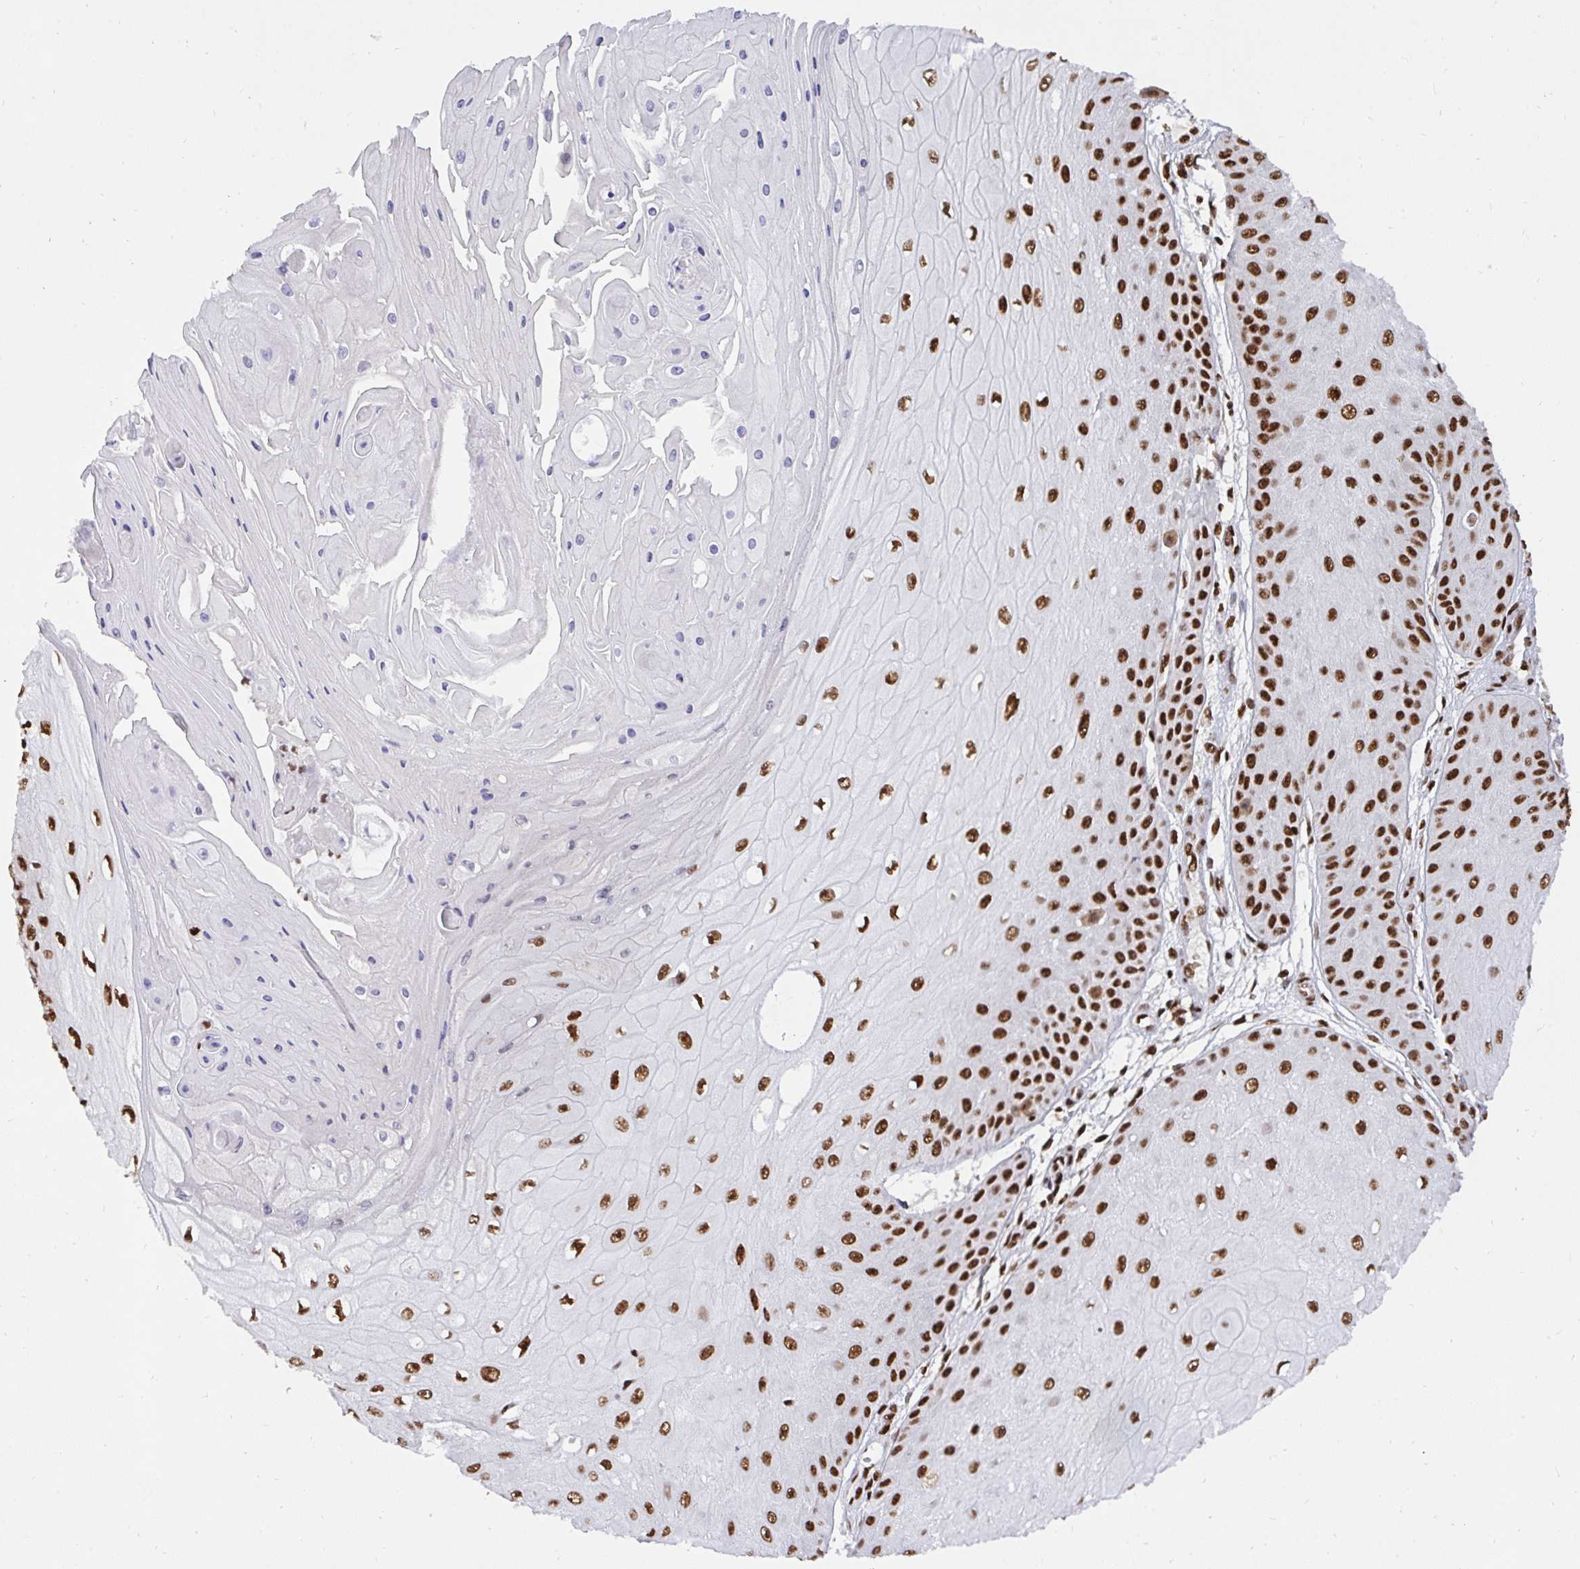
{"staining": {"intensity": "strong", "quantity": ">75%", "location": "nuclear"}, "tissue": "skin cancer", "cell_type": "Tumor cells", "image_type": "cancer", "snomed": [{"axis": "morphology", "description": "Squamous cell carcinoma, NOS"}, {"axis": "topography", "description": "Skin"}], "caption": "A brown stain labels strong nuclear positivity of a protein in squamous cell carcinoma (skin) tumor cells.", "gene": "HNRNPL", "patient": {"sex": "male", "age": 70}}